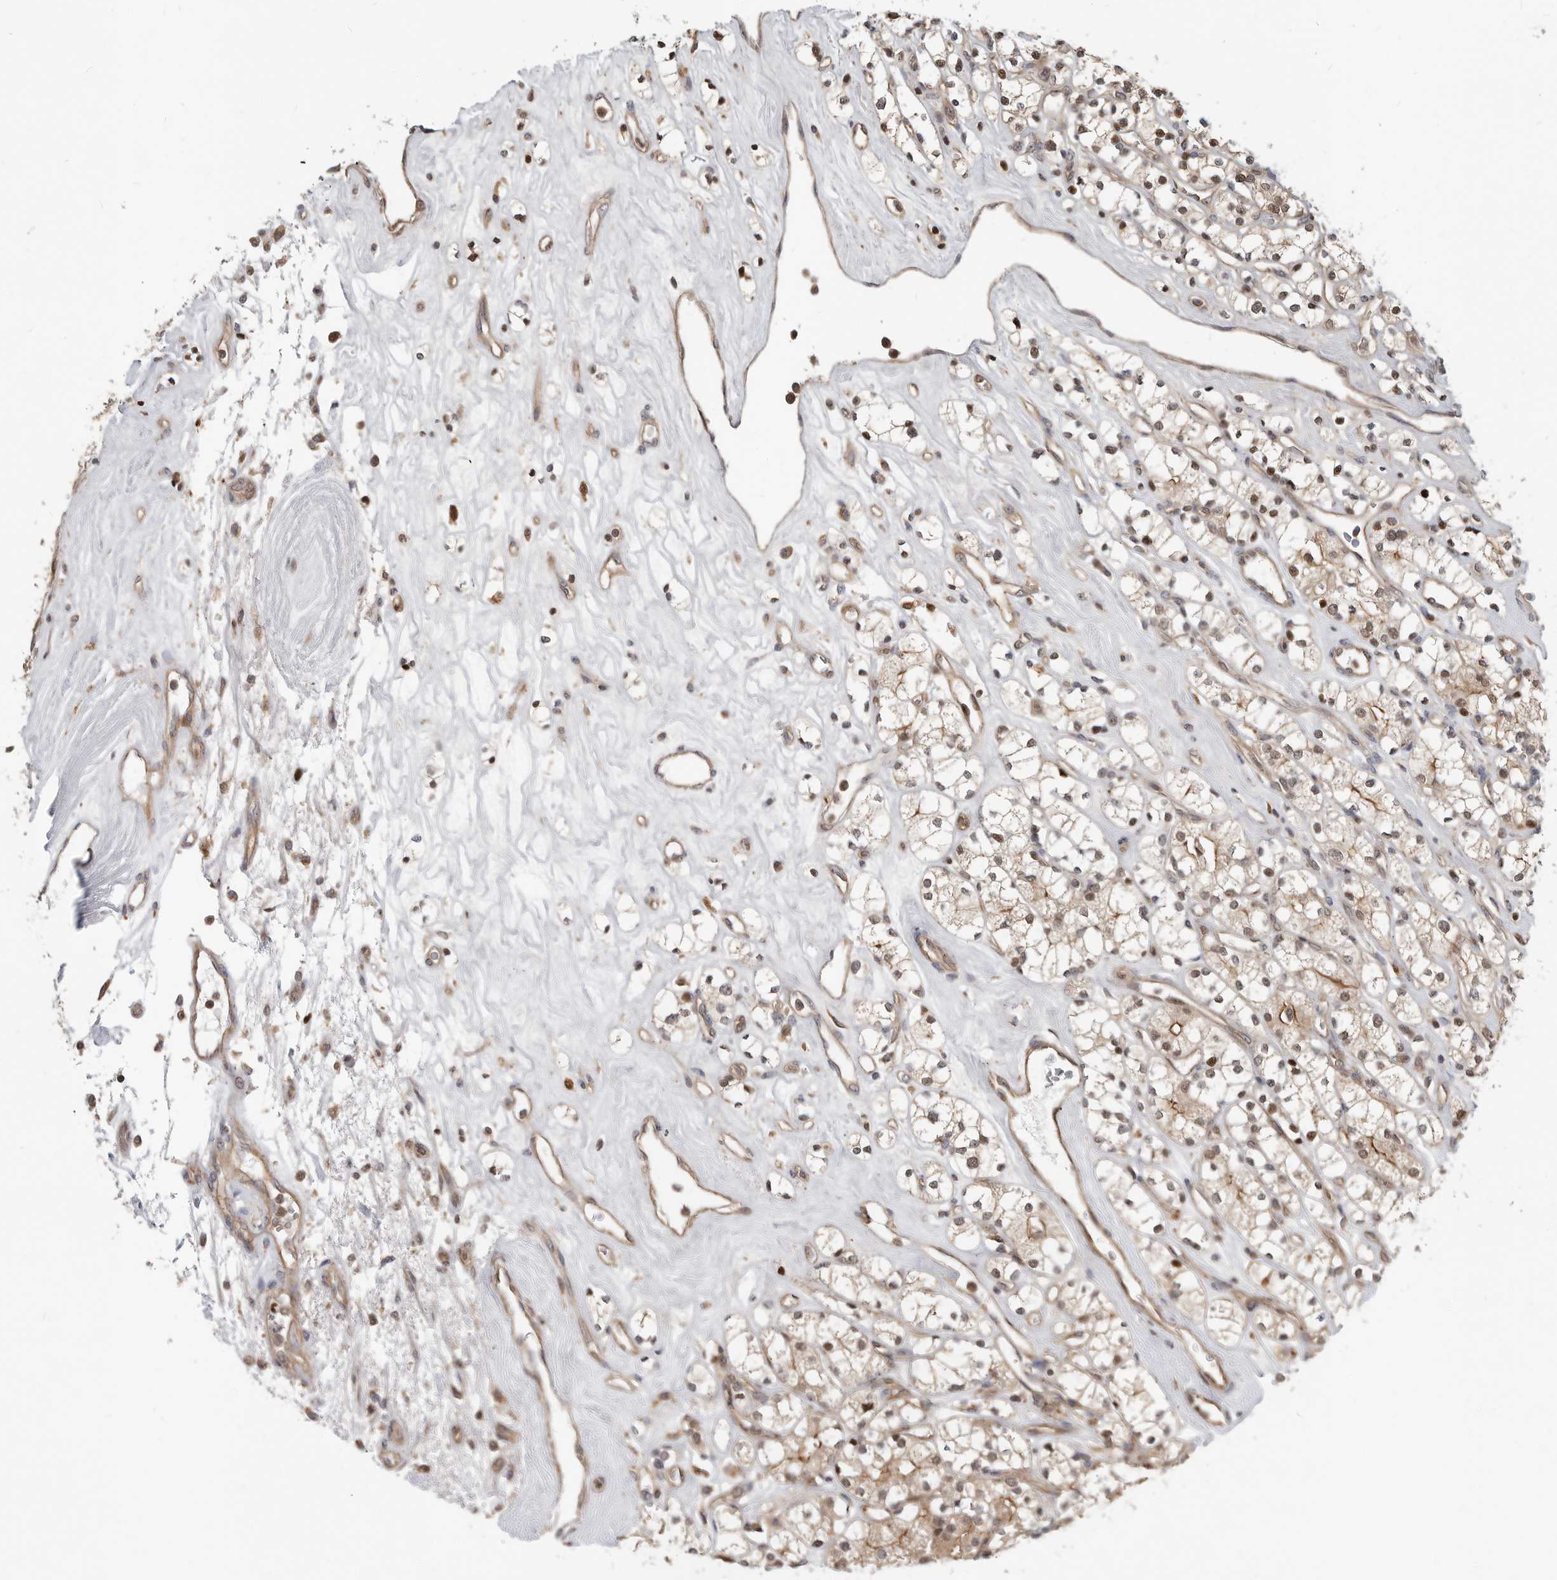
{"staining": {"intensity": "moderate", "quantity": ">75%", "location": "cytoplasmic/membranous,nuclear"}, "tissue": "renal cancer", "cell_type": "Tumor cells", "image_type": "cancer", "snomed": [{"axis": "morphology", "description": "Adenocarcinoma, NOS"}, {"axis": "topography", "description": "Kidney"}], "caption": "Immunohistochemical staining of renal adenocarcinoma exhibits medium levels of moderate cytoplasmic/membranous and nuclear expression in approximately >75% of tumor cells. (brown staining indicates protein expression, while blue staining denotes nuclei).", "gene": "STRAP", "patient": {"sex": "male", "age": 77}}